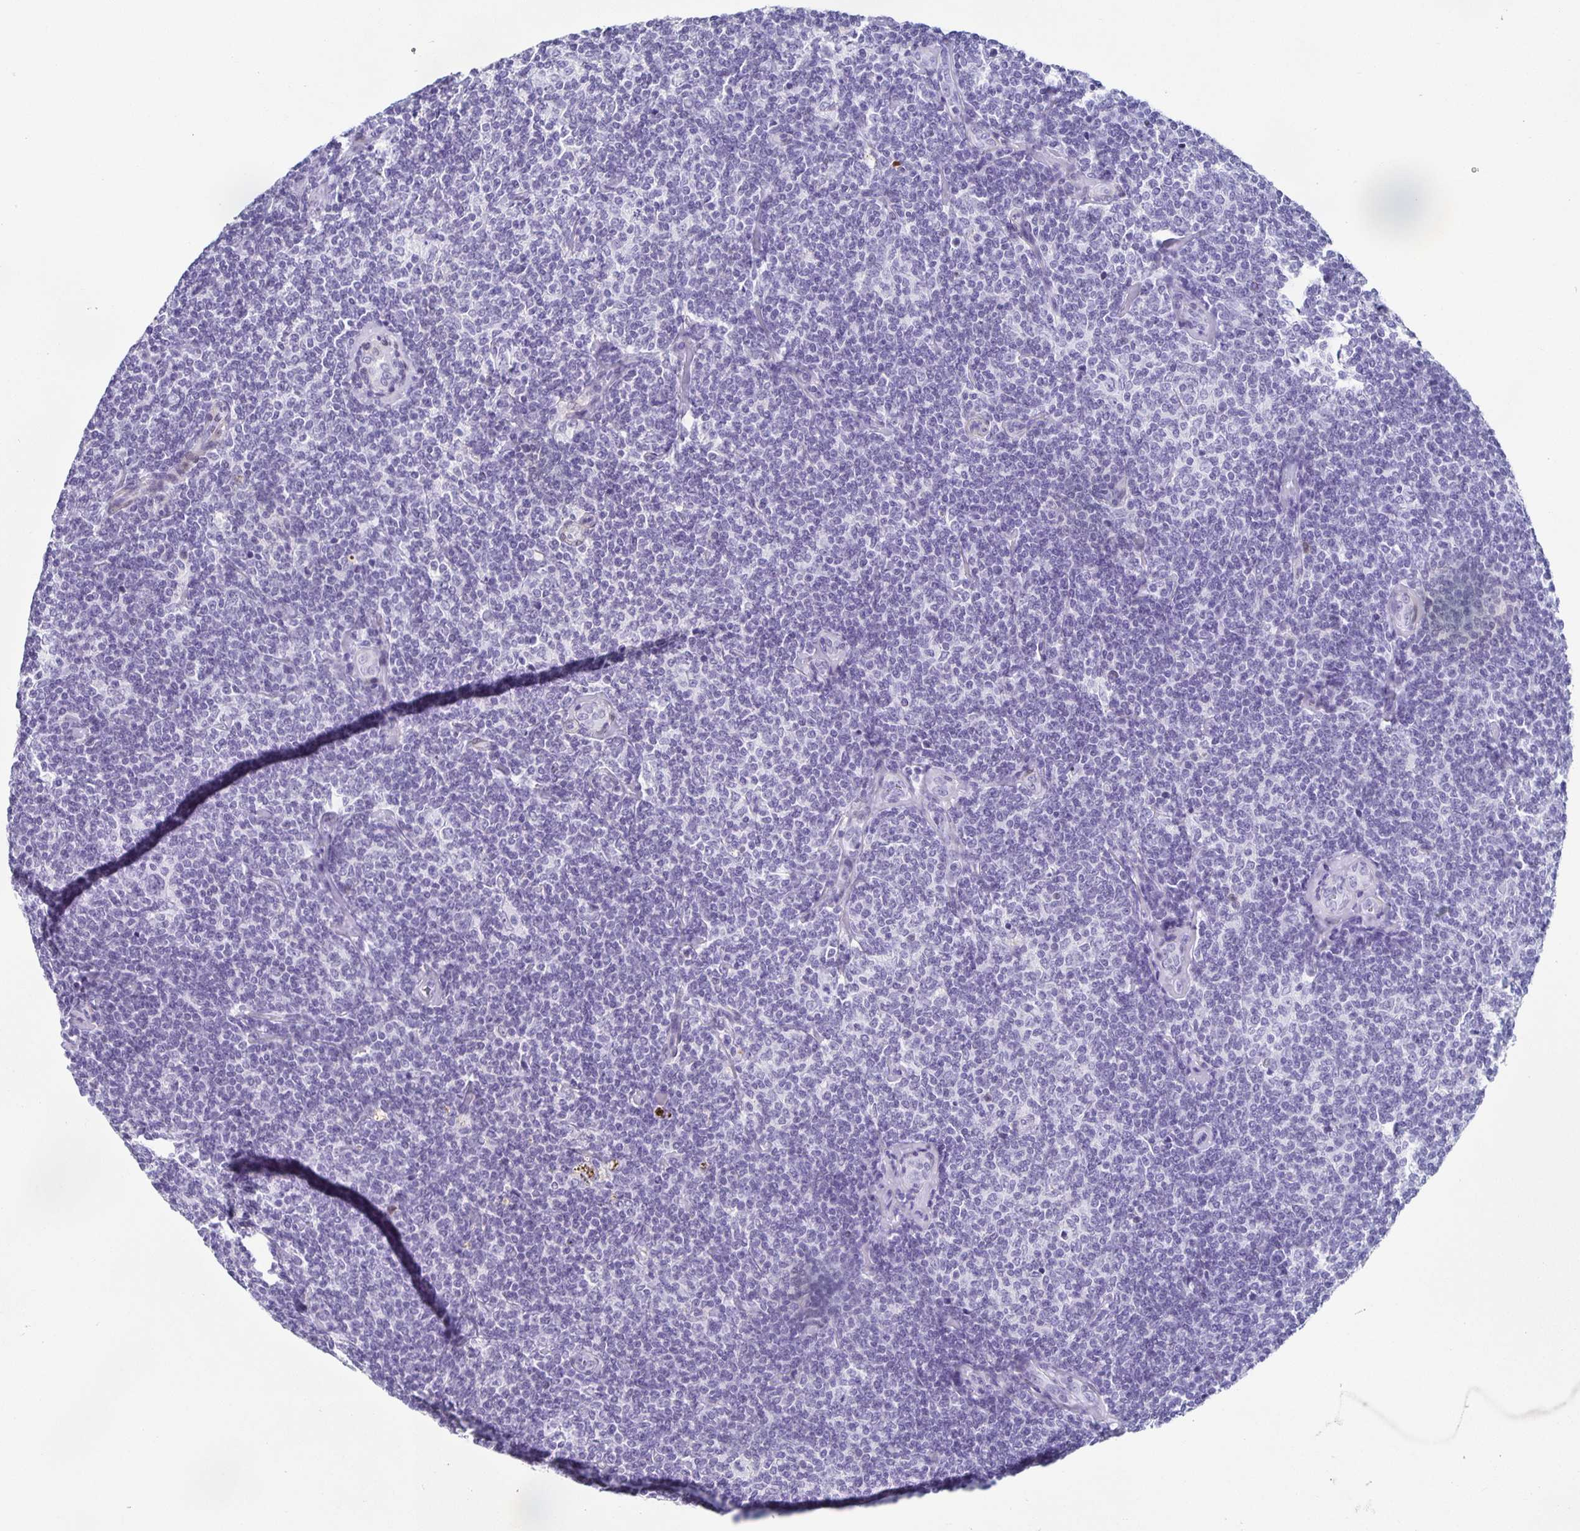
{"staining": {"intensity": "negative", "quantity": "none", "location": "none"}, "tissue": "lymphoma", "cell_type": "Tumor cells", "image_type": "cancer", "snomed": [{"axis": "morphology", "description": "Malignant lymphoma, non-Hodgkin's type, Low grade"}, {"axis": "topography", "description": "Lymph node"}], "caption": "Immunohistochemical staining of human malignant lymphoma, non-Hodgkin's type (low-grade) reveals no significant positivity in tumor cells.", "gene": "TPPP", "patient": {"sex": "female", "age": 56}}